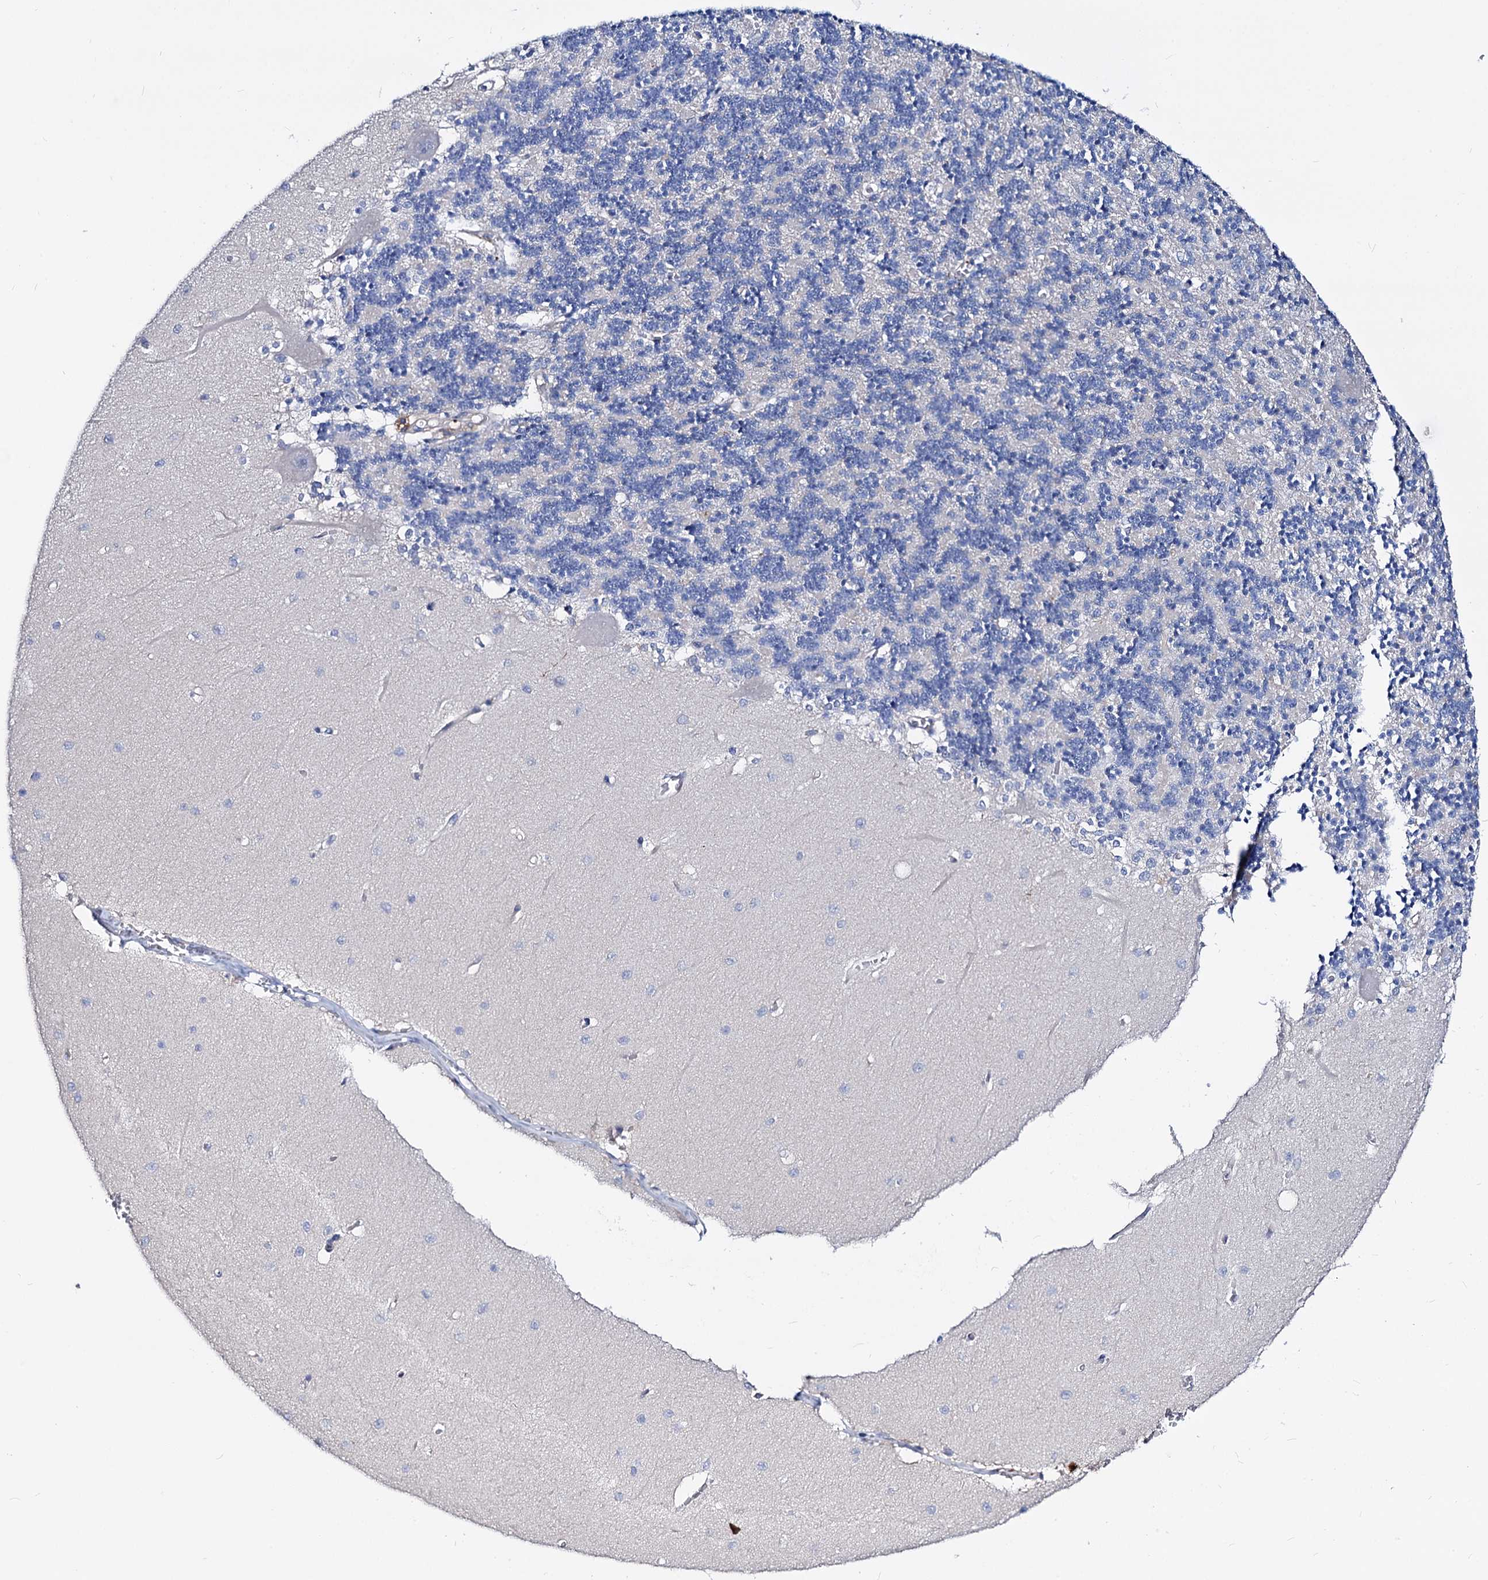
{"staining": {"intensity": "negative", "quantity": "none", "location": "none"}, "tissue": "cerebellum", "cell_type": "Cells in granular layer", "image_type": "normal", "snomed": [{"axis": "morphology", "description": "Normal tissue, NOS"}, {"axis": "topography", "description": "Cerebellum"}], "caption": "DAB (3,3'-diaminobenzidine) immunohistochemical staining of normal cerebellum reveals no significant staining in cells in granular layer. (Immunohistochemistry (ihc), brightfield microscopy, high magnification).", "gene": "DYDC2", "patient": {"sex": "male", "age": 37}}